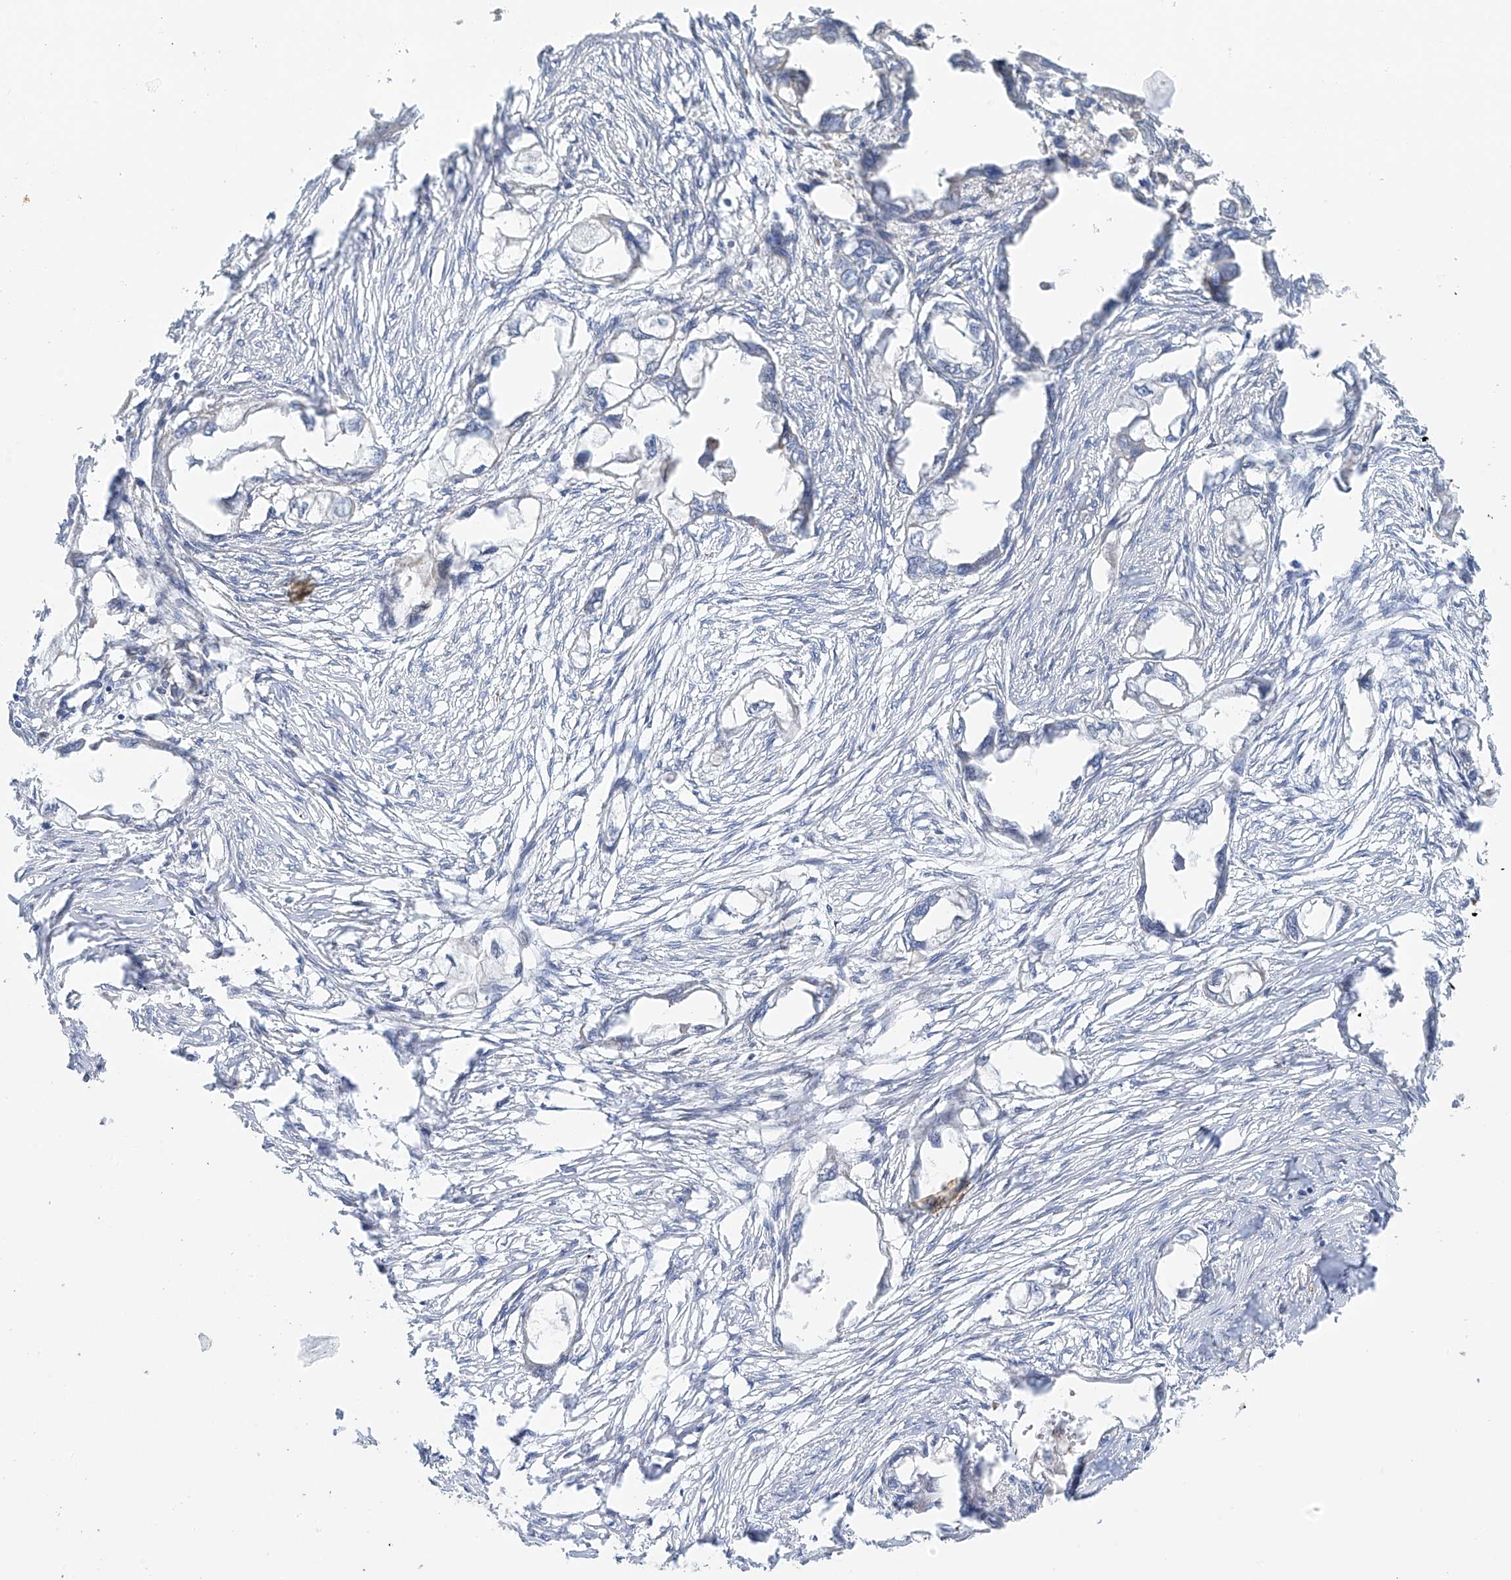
{"staining": {"intensity": "negative", "quantity": "none", "location": "none"}, "tissue": "endometrial cancer", "cell_type": "Tumor cells", "image_type": "cancer", "snomed": [{"axis": "morphology", "description": "Adenocarcinoma, NOS"}, {"axis": "morphology", "description": "Adenocarcinoma, metastatic, NOS"}, {"axis": "topography", "description": "Adipose tissue"}, {"axis": "topography", "description": "Endometrium"}], "caption": "The IHC image has no significant positivity in tumor cells of endometrial cancer (metastatic adenocarcinoma) tissue.", "gene": "ZNF641", "patient": {"sex": "female", "age": 67}}